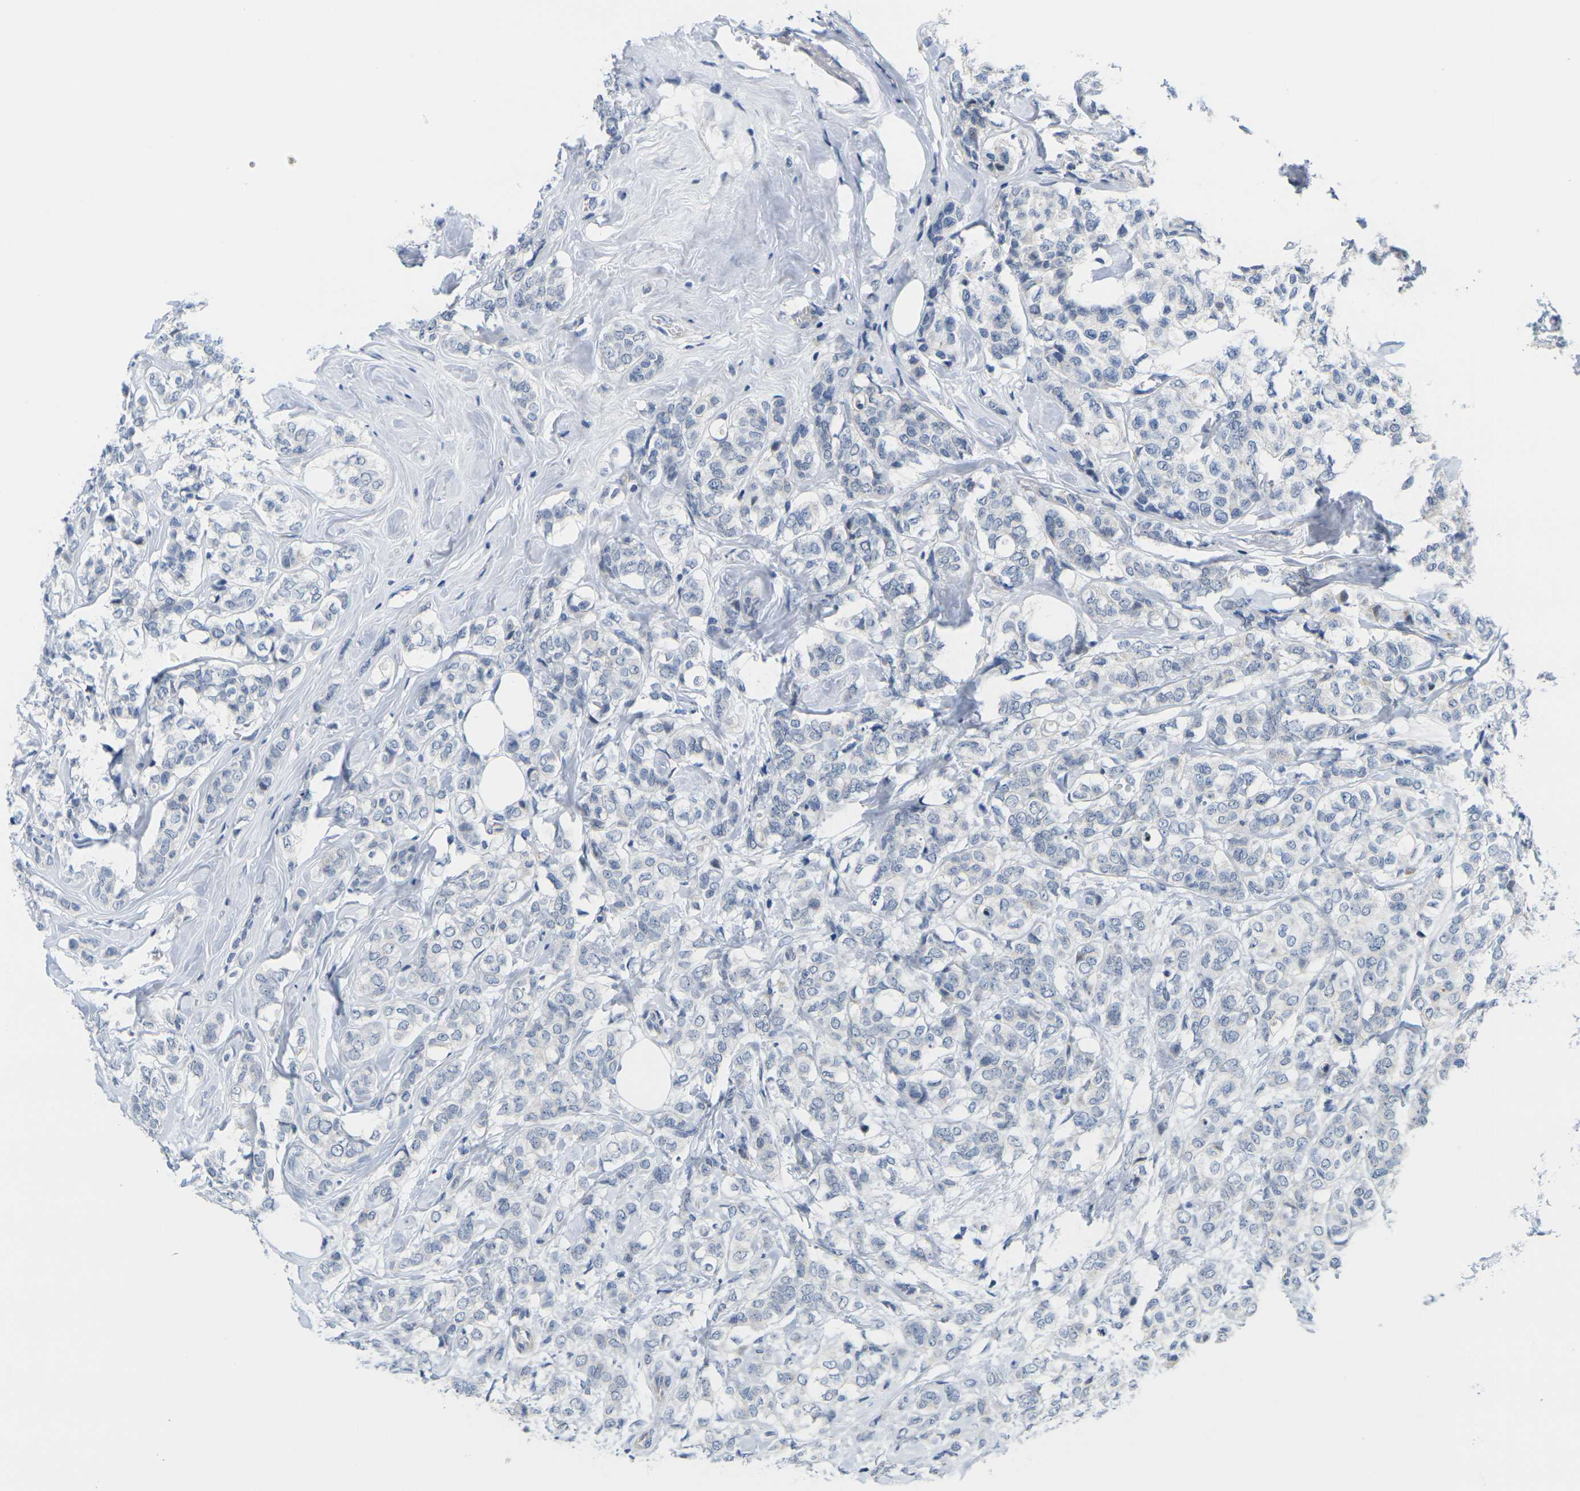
{"staining": {"intensity": "negative", "quantity": "none", "location": "none"}, "tissue": "breast cancer", "cell_type": "Tumor cells", "image_type": "cancer", "snomed": [{"axis": "morphology", "description": "Lobular carcinoma"}, {"axis": "topography", "description": "Breast"}], "caption": "IHC of human breast cancer reveals no expression in tumor cells.", "gene": "OTOF", "patient": {"sex": "female", "age": 60}}